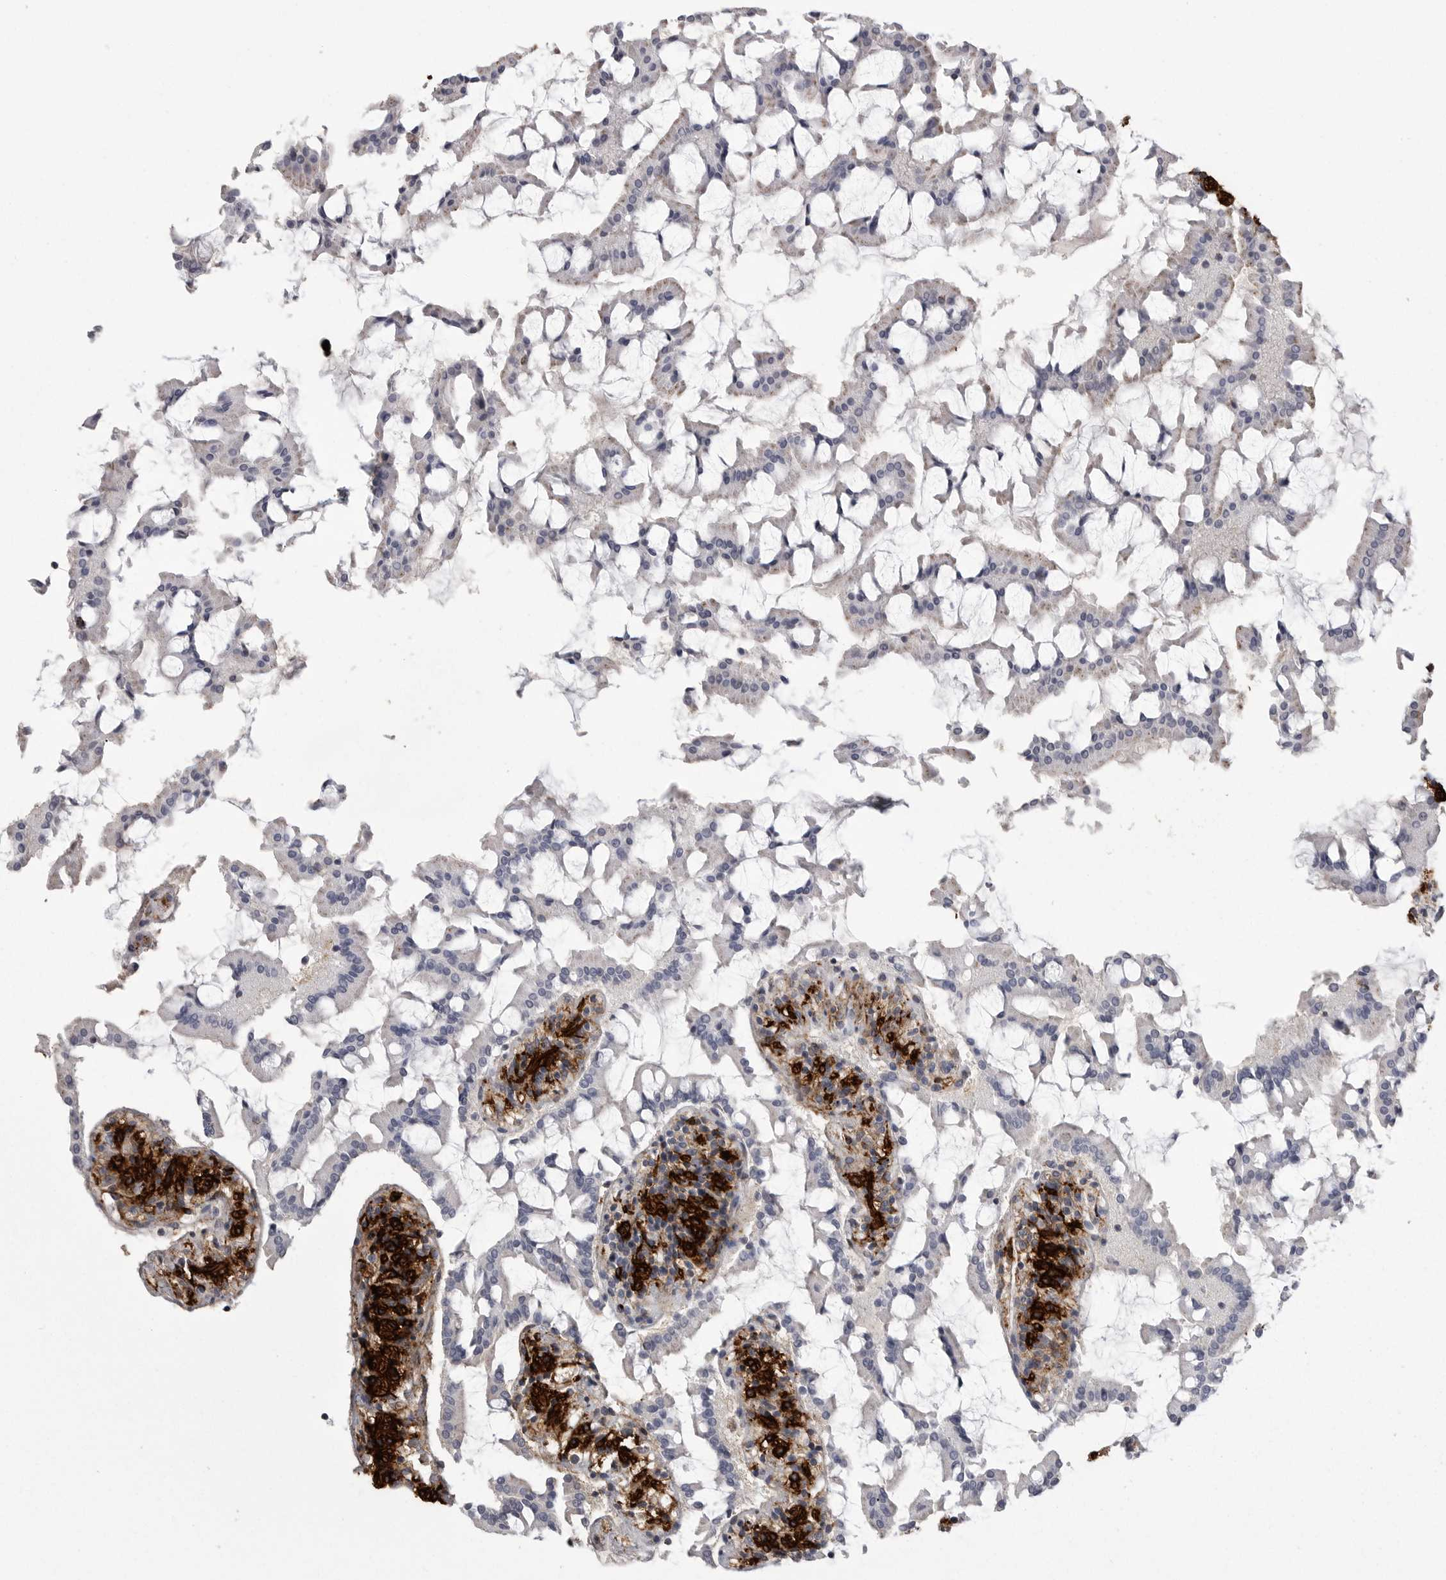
{"staining": {"intensity": "negative", "quantity": "none", "location": "none"}, "tissue": "small intestine", "cell_type": "Glandular cells", "image_type": "normal", "snomed": [{"axis": "morphology", "description": "Normal tissue, NOS"}, {"axis": "topography", "description": "Small intestine"}], "caption": "Photomicrograph shows no significant protein expression in glandular cells of unremarkable small intestine.", "gene": "AOC3", "patient": {"sex": "male", "age": 41}}